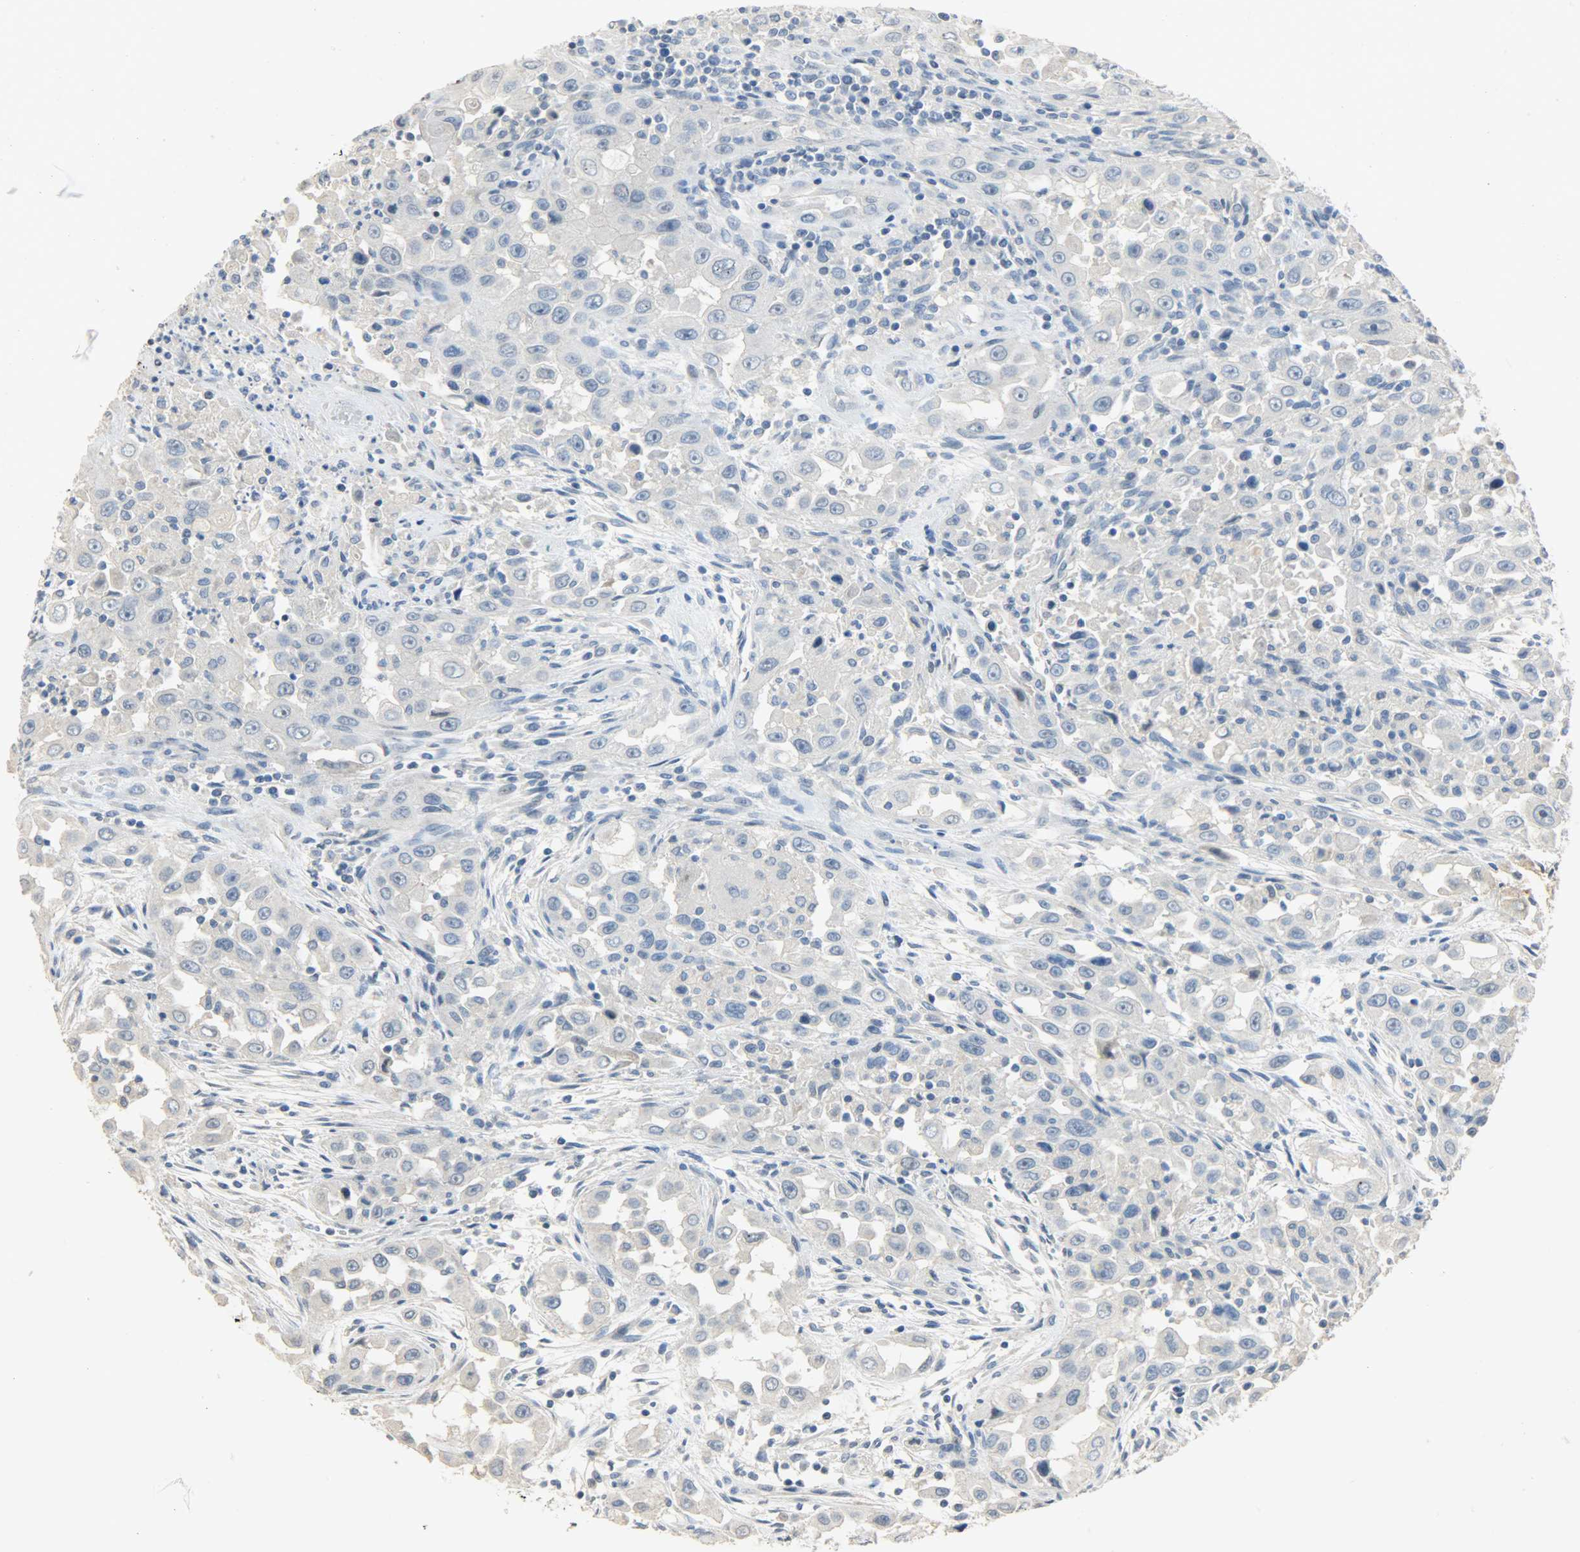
{"staining": {"intensity": "negative", "quantity": "none", "location": "none"}, "tissue": "head and neck cancer", "cell_type": "Tumor cells", "image_type": "cancer", "snomed": [{"axis": "morphology", "description": "Carcinoma, NOS"}, {"axis": "topography", "description": "Head-Neck"}], "caption": "Immunohistochemistry photomicrograph of neoplastic tissue: human head and neck cancer stained with DAB reveals no significant protein staining in tumor cells.", "gene": "DNAJB6", "patient": {"sex": "male", "age": 87}}